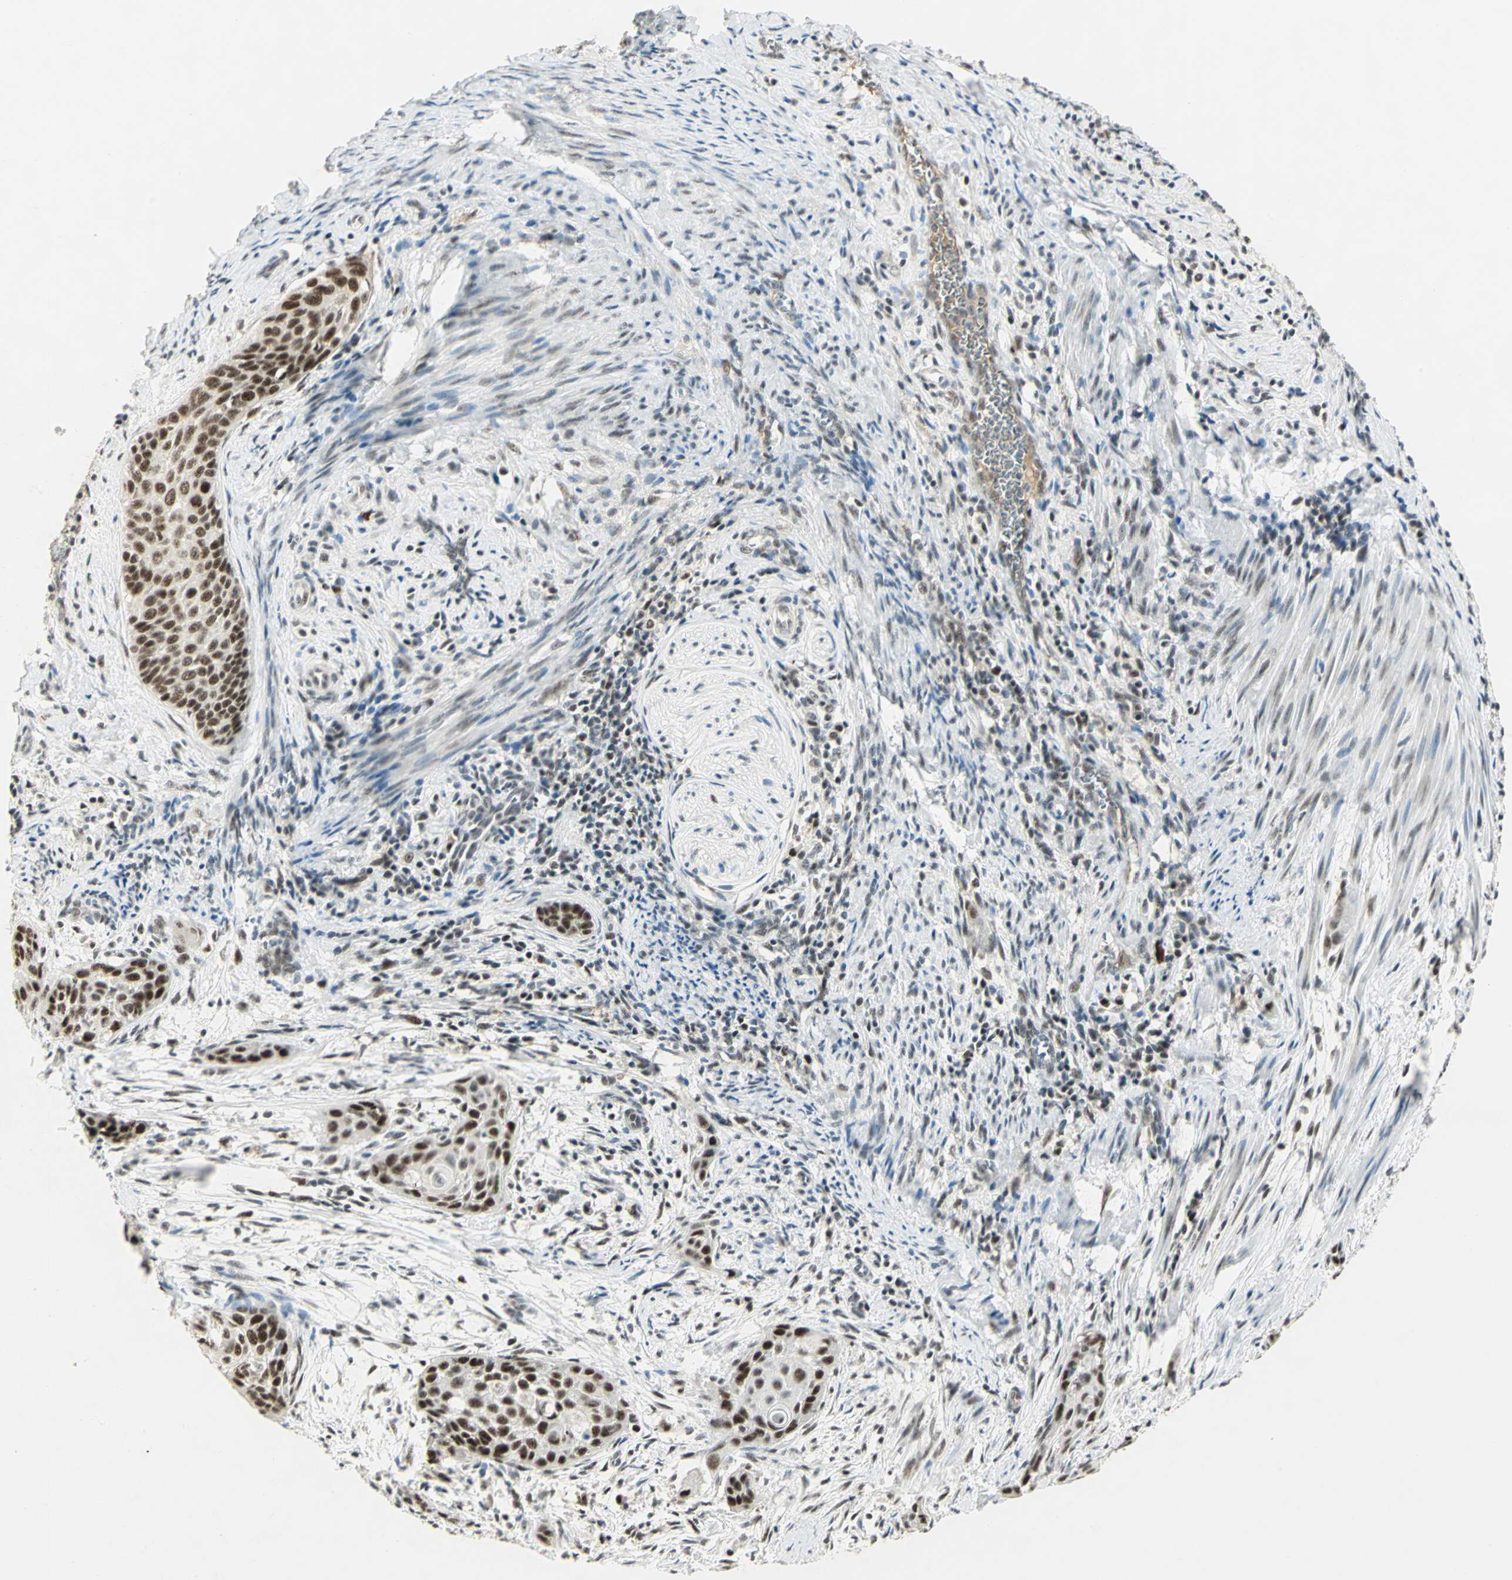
{"staining": {"intensity": "strong", "quantity": ">75%", "location": "nuclear"}, "tissue": "cervical cancer", "cell_type": "Tumor cells", "image_type": "cancer", "snomed": [{"axis": "morphology", "description": "Squamous cell carcinoma, NOS"}, {"axis": "topography", "description": "Cervix"}], "caption": "An image of human cervical cancer (squamous cell carcinoma) stained for a protein demonstrates strong nuclear brown staining in tumor cells. (DAB (3,3'-diaminobenzidine) IHC with brightfield microscopy, high magnification).", "gene": "CCNT1", "patient": {"sex": "female", "age": 33}}